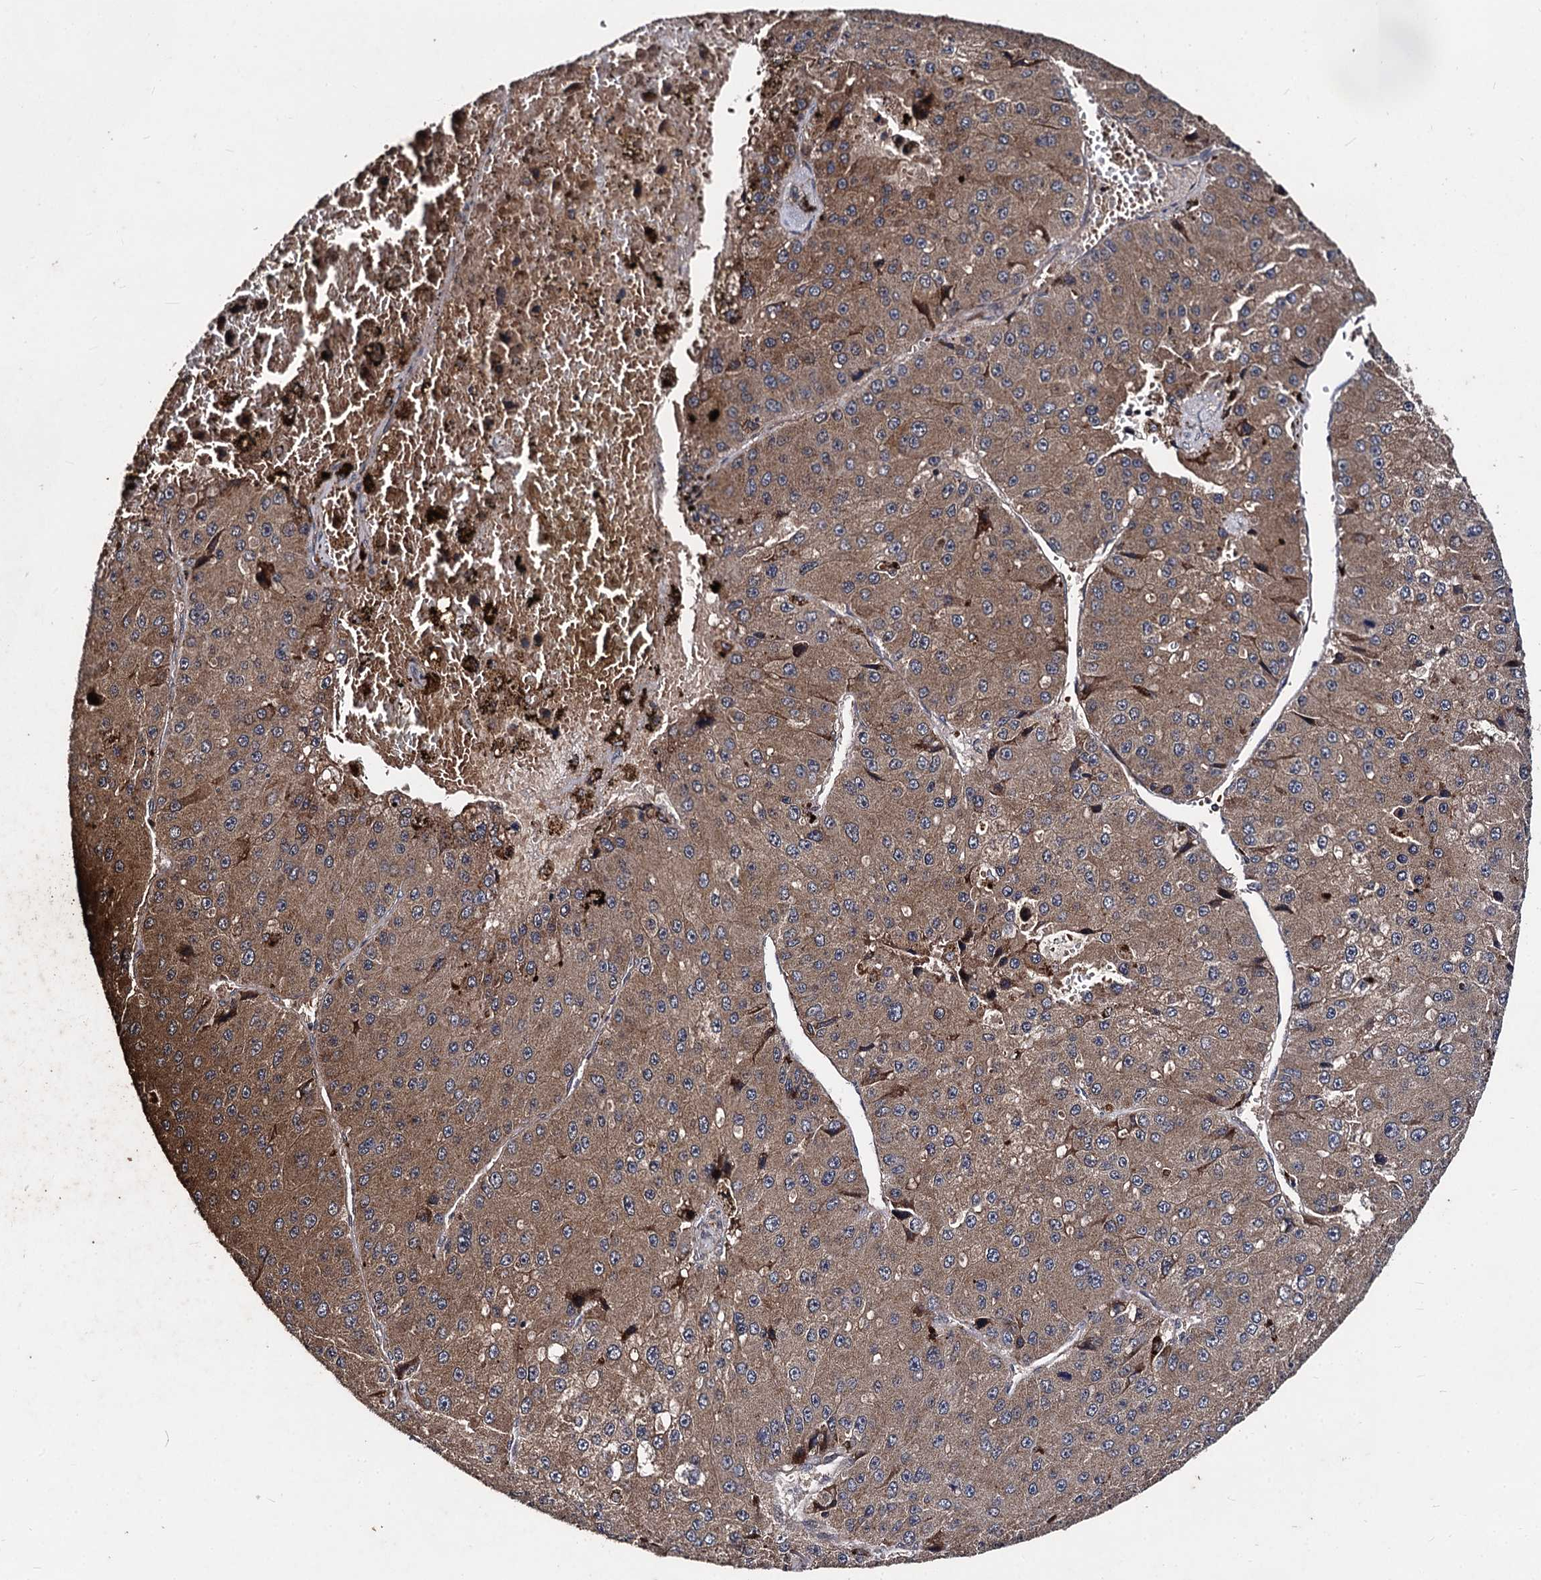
{"staining": {"intensity": "moderate", "quantity": ">75%", "location": "cytoplasmic/membranous"}, "tissue": "liver cancer", "cell_type": "Tumor cells", "image_type": "cancer", "snomed": [{"axis": "morphology", "description": "Carcinoma, Hepatocellular, NOS"}, {"axis": "topography", "description": "Liver"}], "caption": "Protein staining of liver cancer (hepatocellular carcinoma) tissue displays moderate cytoplasmic/membranous staining in approximately >75% of tumor cells.", "gene": "BCL2L2", "patient": {"sex": "female", "age": 73}}